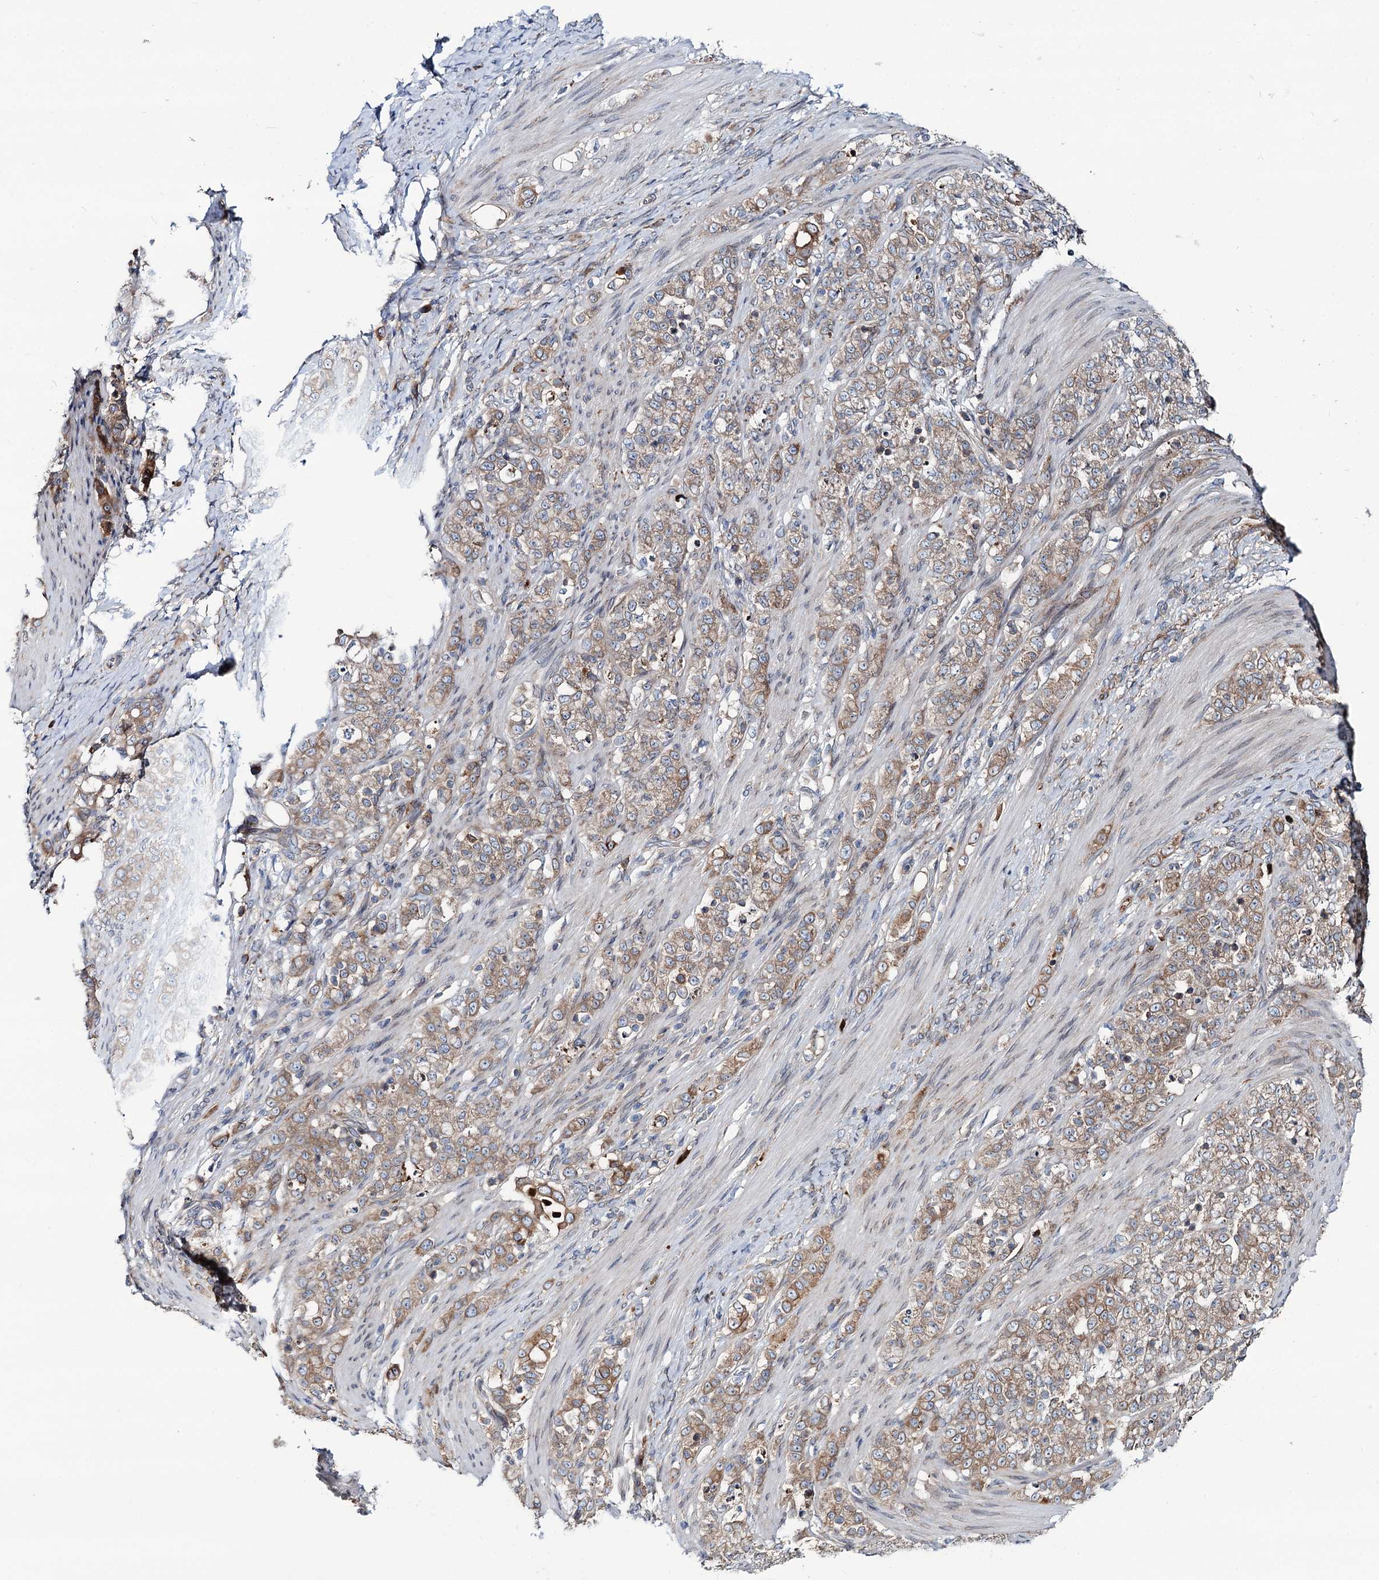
{"staining": {"intensity": "moderate", "quantity": ">75%", "location": "cytoplasmic/membranous"}, "tissue": "stomach cancer", "cell_type": "Tumor cells", "image_type": "cancer", "snomed": [{"axis": "morphology", "description": "Adenocarcinoma, NOS"}, {"axis": "topography", "description": "Stomach"}], "caption": "IHC photomicrograph of neoplastic tissue: stomach adenocarcinoma stained using immunohistochemistry (IHC) displays medium levels of moderate protein expression localized specifically in the cytoplasmic/membranous of tumor cells, appearing as a cytoplasmic/membranous brown color.", "gene": "PTDSS2", "patient": {"sex": "female", "age": 79}}